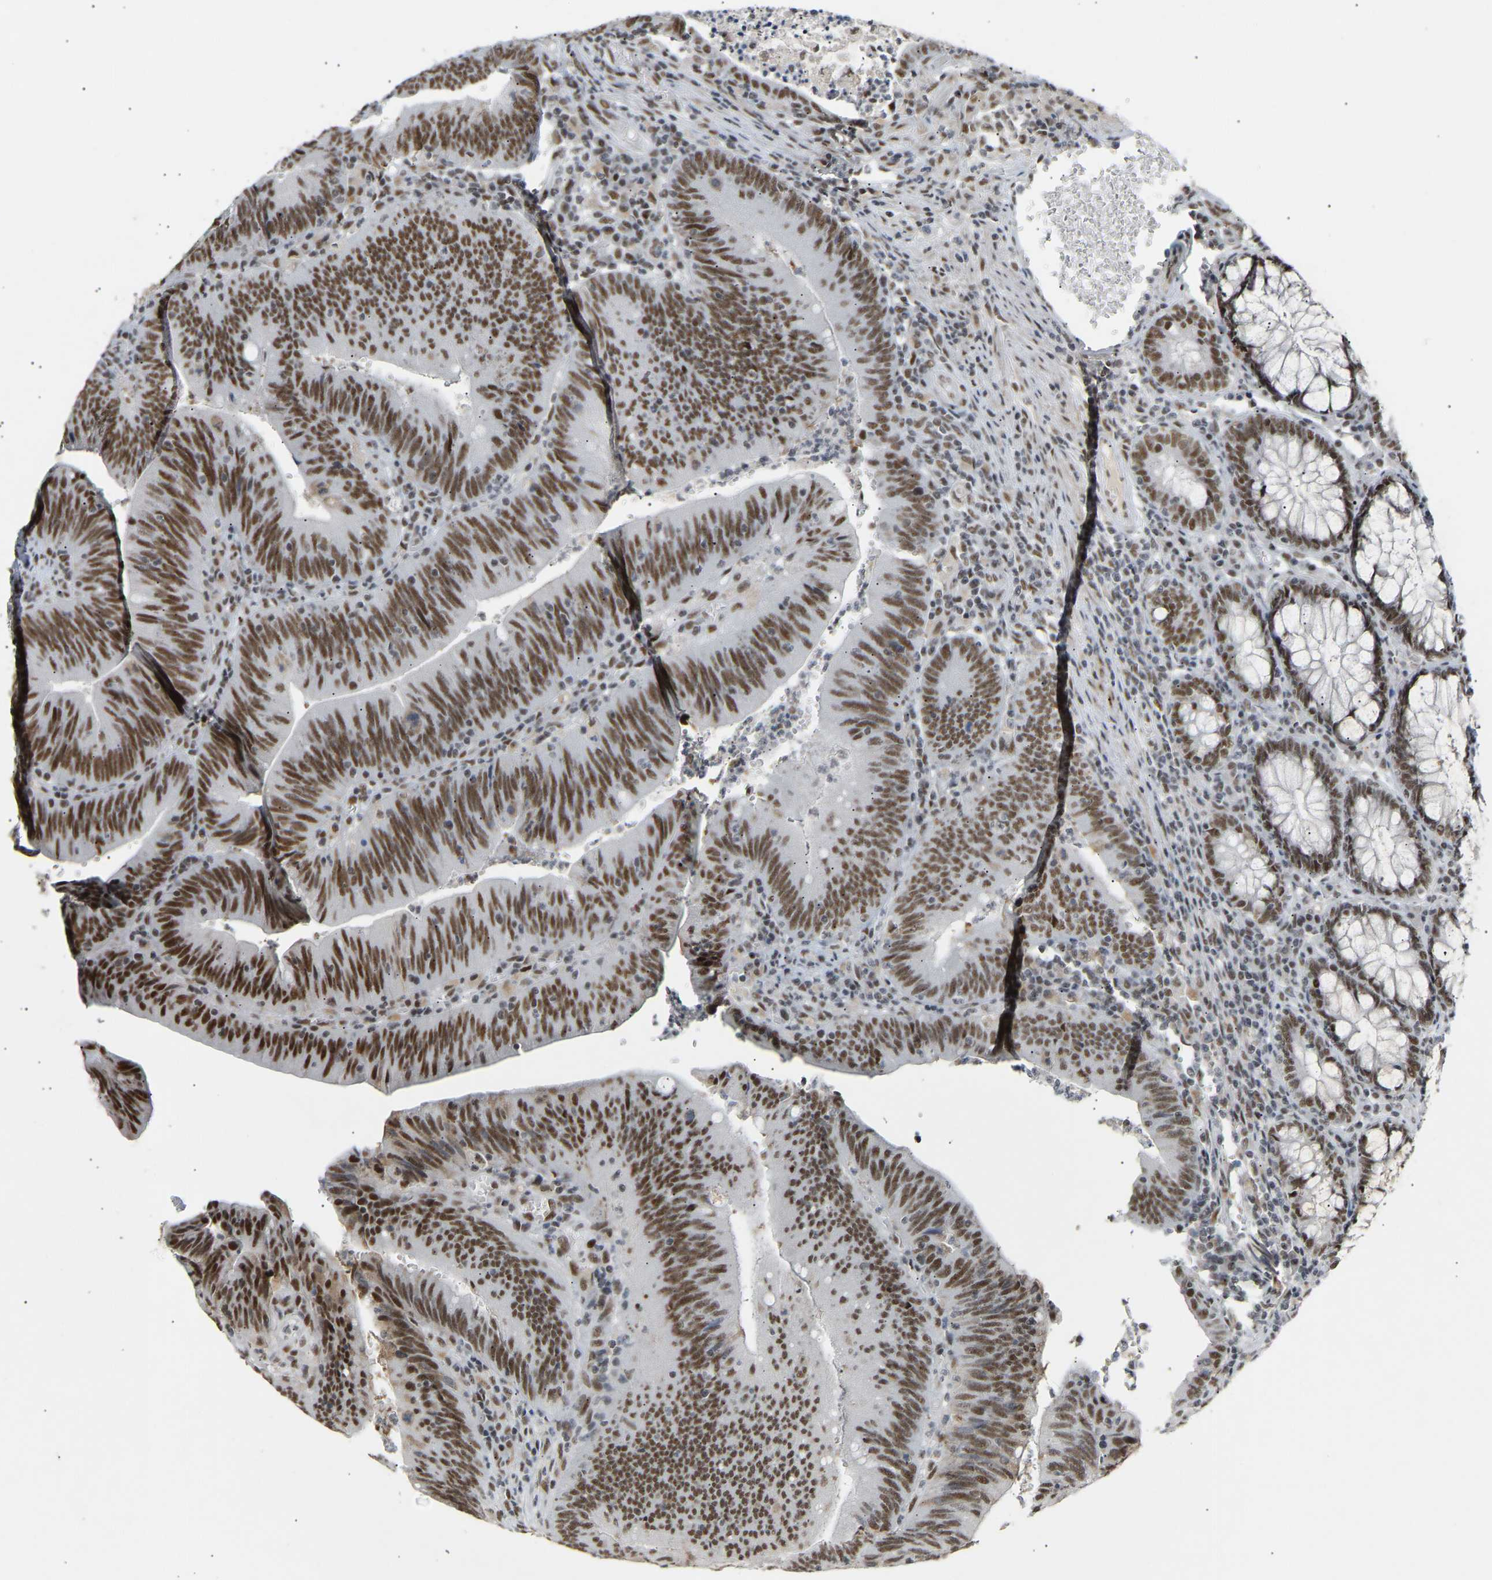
{"staining": {"intensity": "moderate", "quantity": ">75%", "location": "nuclear"}, "tissue": "colorectal cancer", "cell_type": "Tumor cells", "image_type": "cancer", "snomed": [{"axis": "morphology", "description": "Normal tissue, NOS"}, {"axis": "morphology", "description": "Adenocarcinoma, NOS"}, {"axis": "topography", "description": "Rectum"}], "caption": "Brown immunohistochemical staining in colorectal cancer demonstrates moderate nuclear expression in about >75% of tumor cells. (IHC, brightfield microscopy, high magnification).", "gene": "NELFB", "patient": {"sex": "female", "age": 66}}